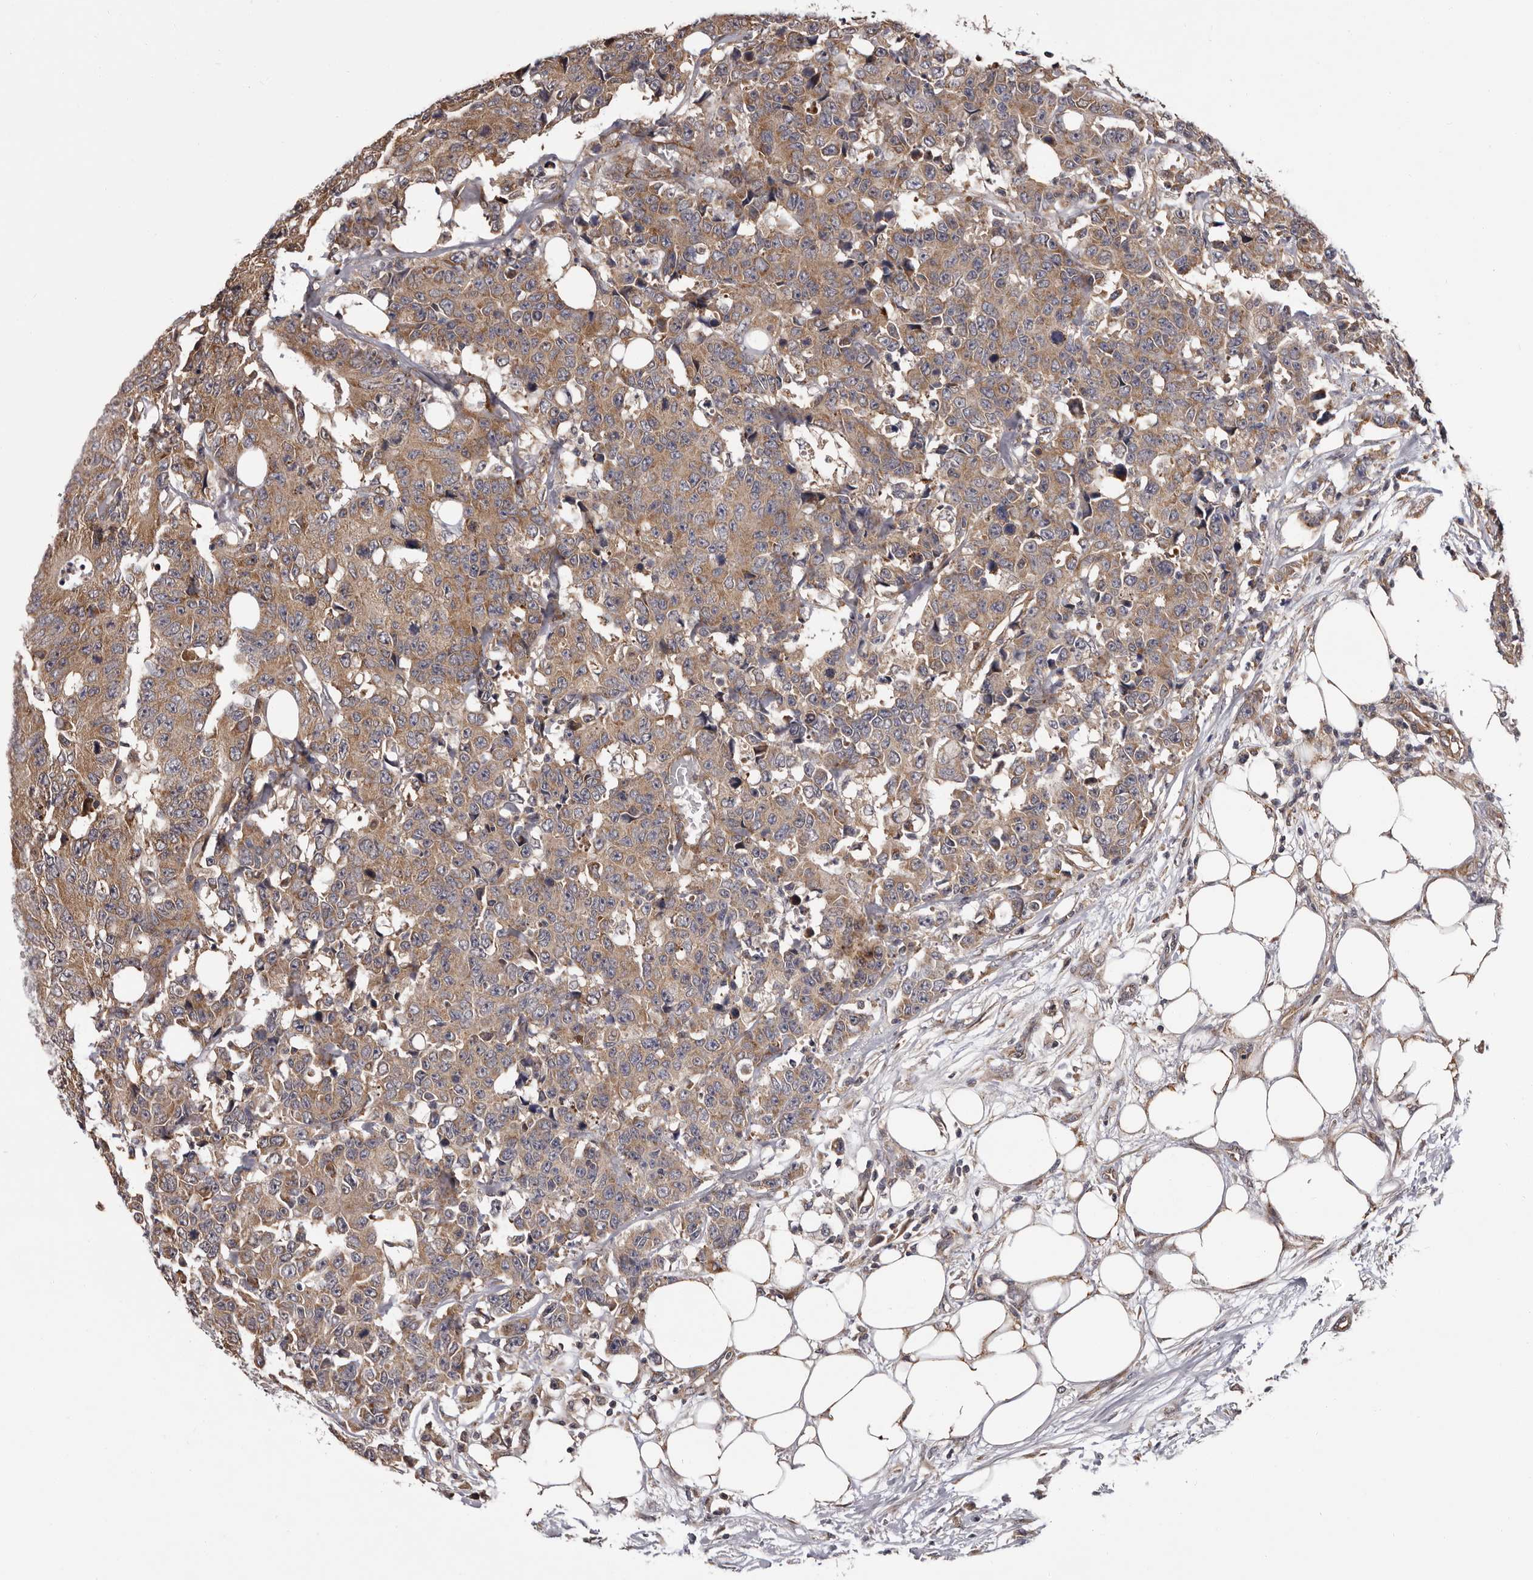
{"staining": {"intensity": "moderate", "quantity": ">75%", "location": "cytoplasmic/membranous"}, "tissue": "colorectal cancer", "cell_type": "Tumor cells", "image_type": "cancer", "snomed": [{"axis": "morphology", "description": "Adenocarcinoma, NOS"}, {"axis": "topography", "description": "Colon"}], "caption": "Moderate cytoplasmic/membranous protein staining is present in about >75% of tumor cells in colorectal adenocarcinoma. Nuclei are stained in blue.", "gene": "VPS37A", "patient": {"sex": "female", "age": 86}}